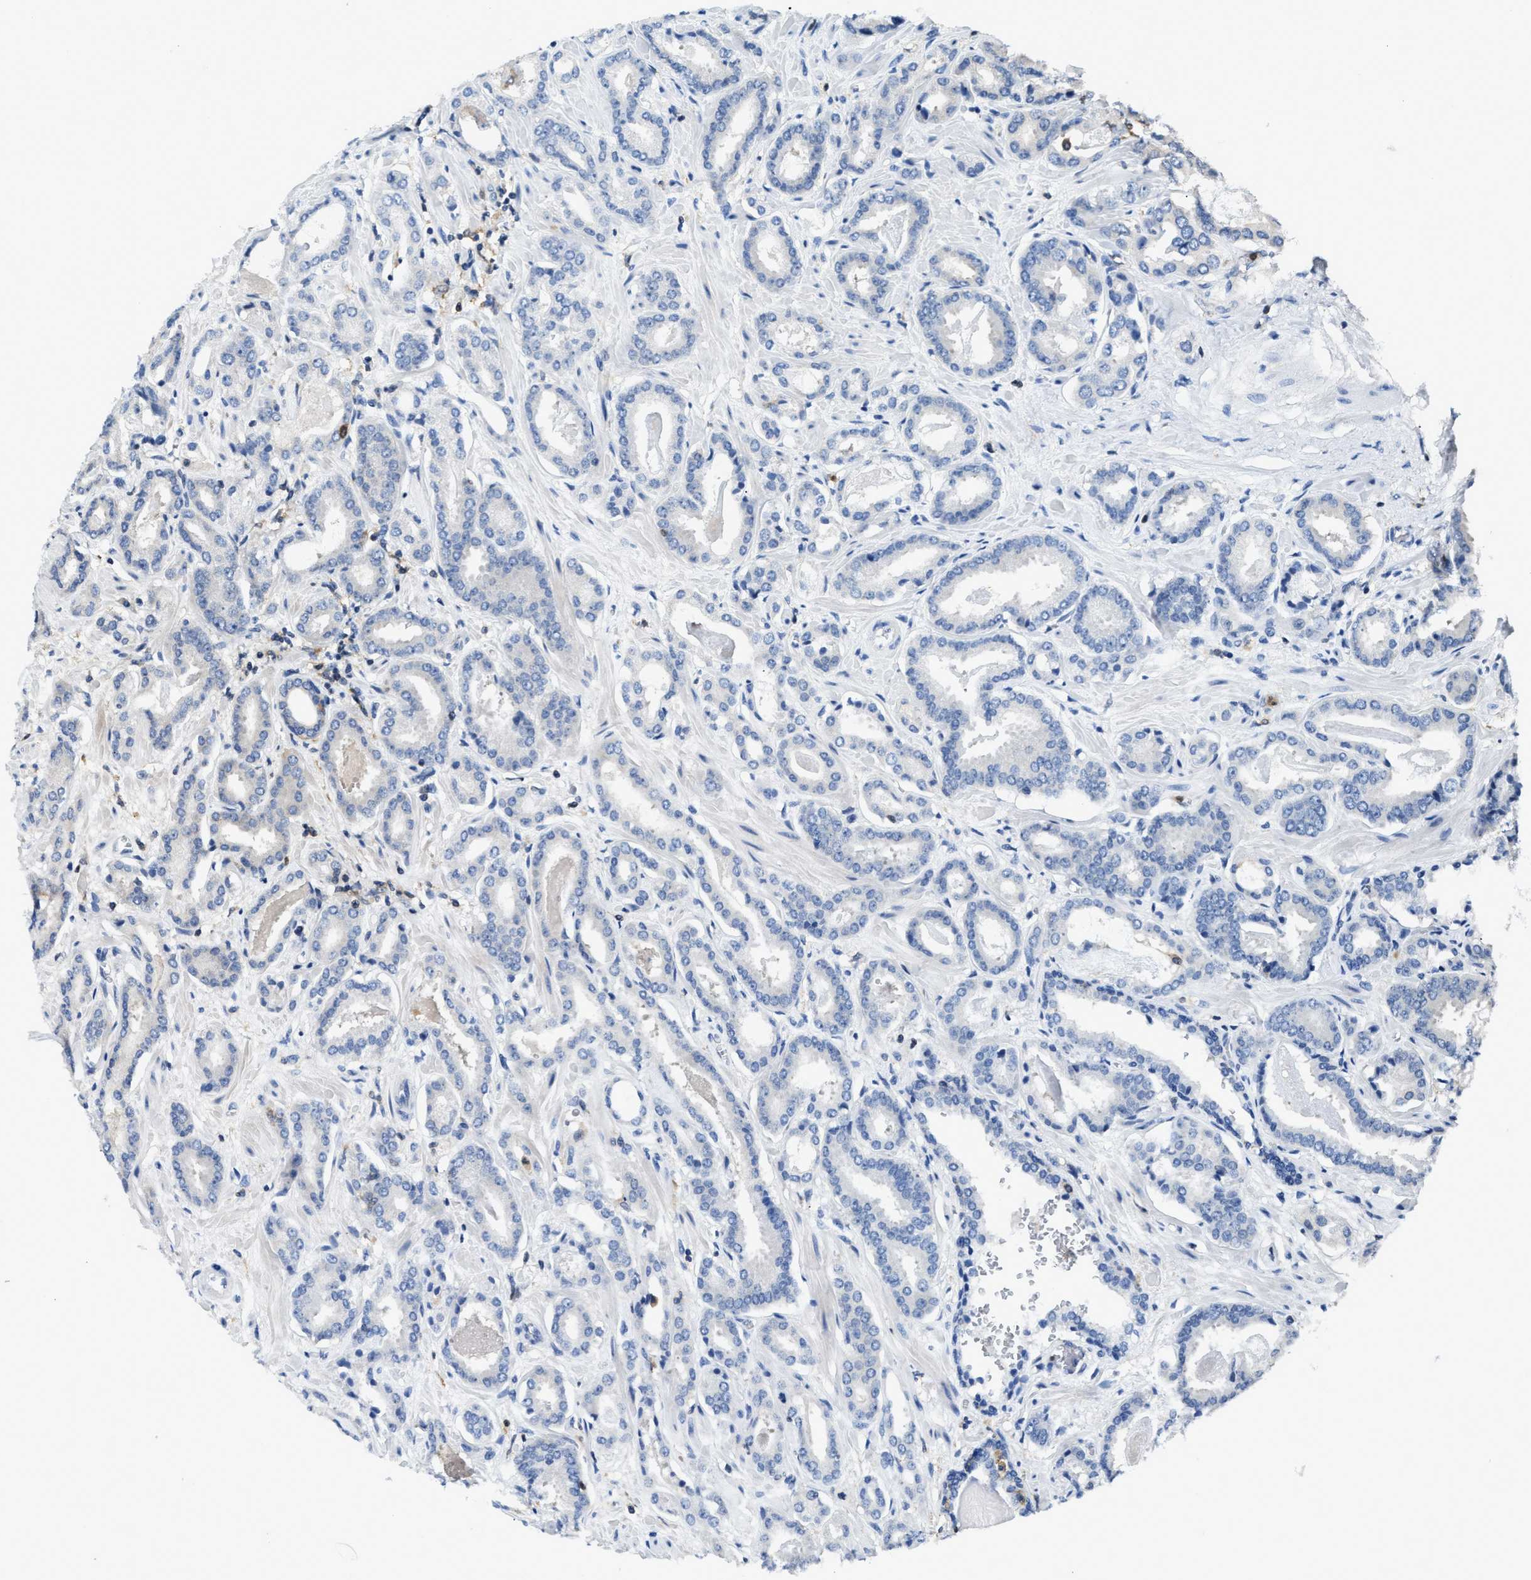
{"staining": {"intensity": "negative", "quantity": "none", "location": "none"}, "tissue": "prostate cancer", "cell_type": "Tumor cells", "image_type": "cancer", "snomed": [{"axis": "morphology", "description": "Adenocarcinoma, Low grade"}, {"axis": "topography", "description": "Prostate"}], "caption": "Protein analysis of prostate cancer demonstrates no significant expression in tumor cells.", "gene": "OSTF1", "patient": {"sex": "male", "age": 53}}